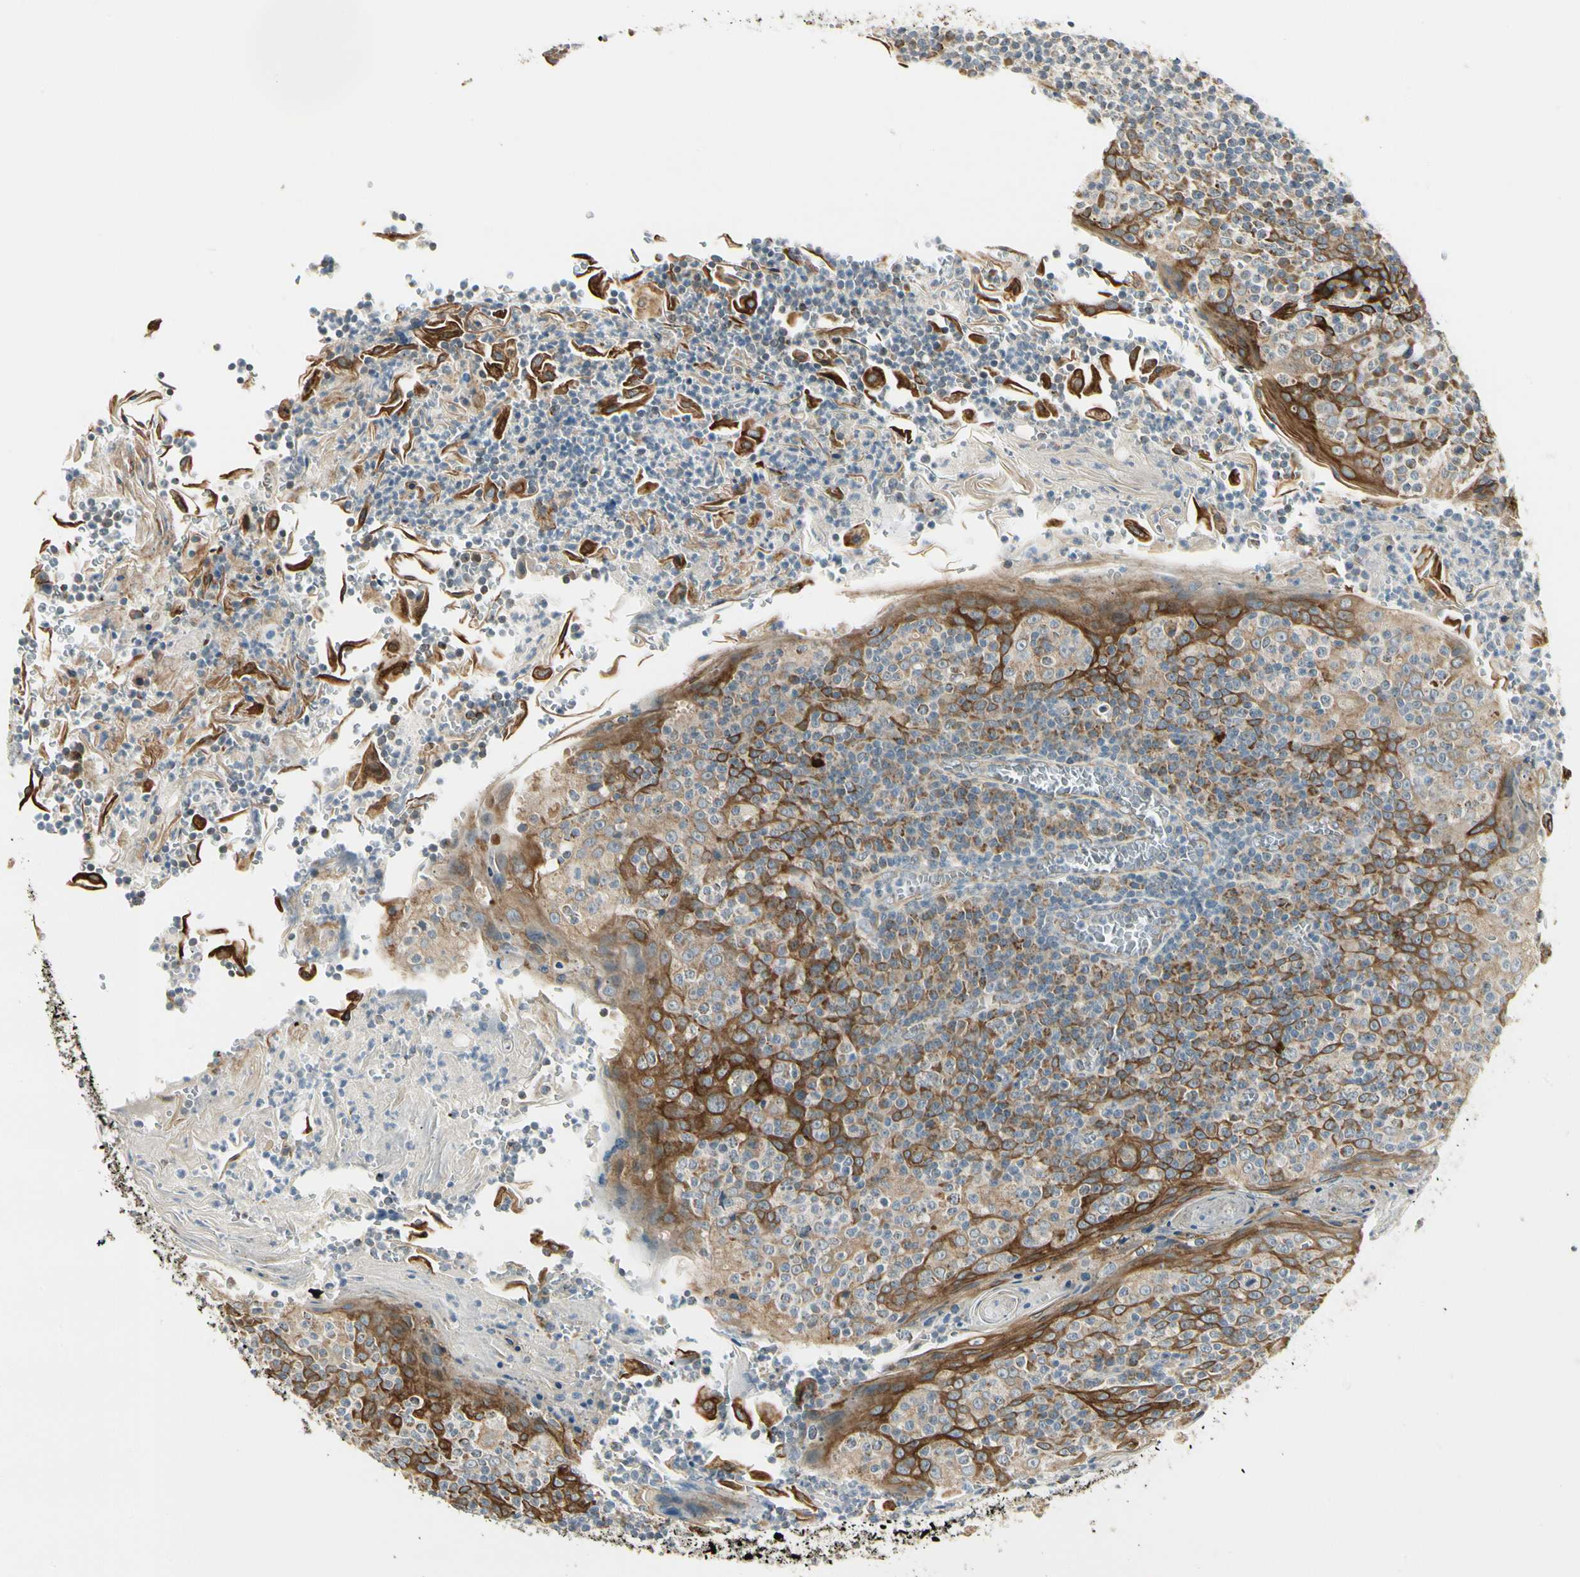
{"staining": {"intensity": "strong", "quantity": "25%-75%", "location": "cytoplasmic/membranous"}, "tissue": "oral mucosa", "cell_type": "Squamous epithelial cells", "image_type": "normal", "snomed": [{"axis": "morphology", "description": "Normal tissue, NOS"}, {"axis": "topography", "description": "Oral tissue"}], "caption": "Oral mucosa stained for a protein exhibits strong cytoplasmic/membranous positivity in squamous epithelial cells. The protein of interest is shown in brown color, while the nuclei are stained blue.", "gene": "EPHB3", "patient": {"sex": "male", "age": 20}}